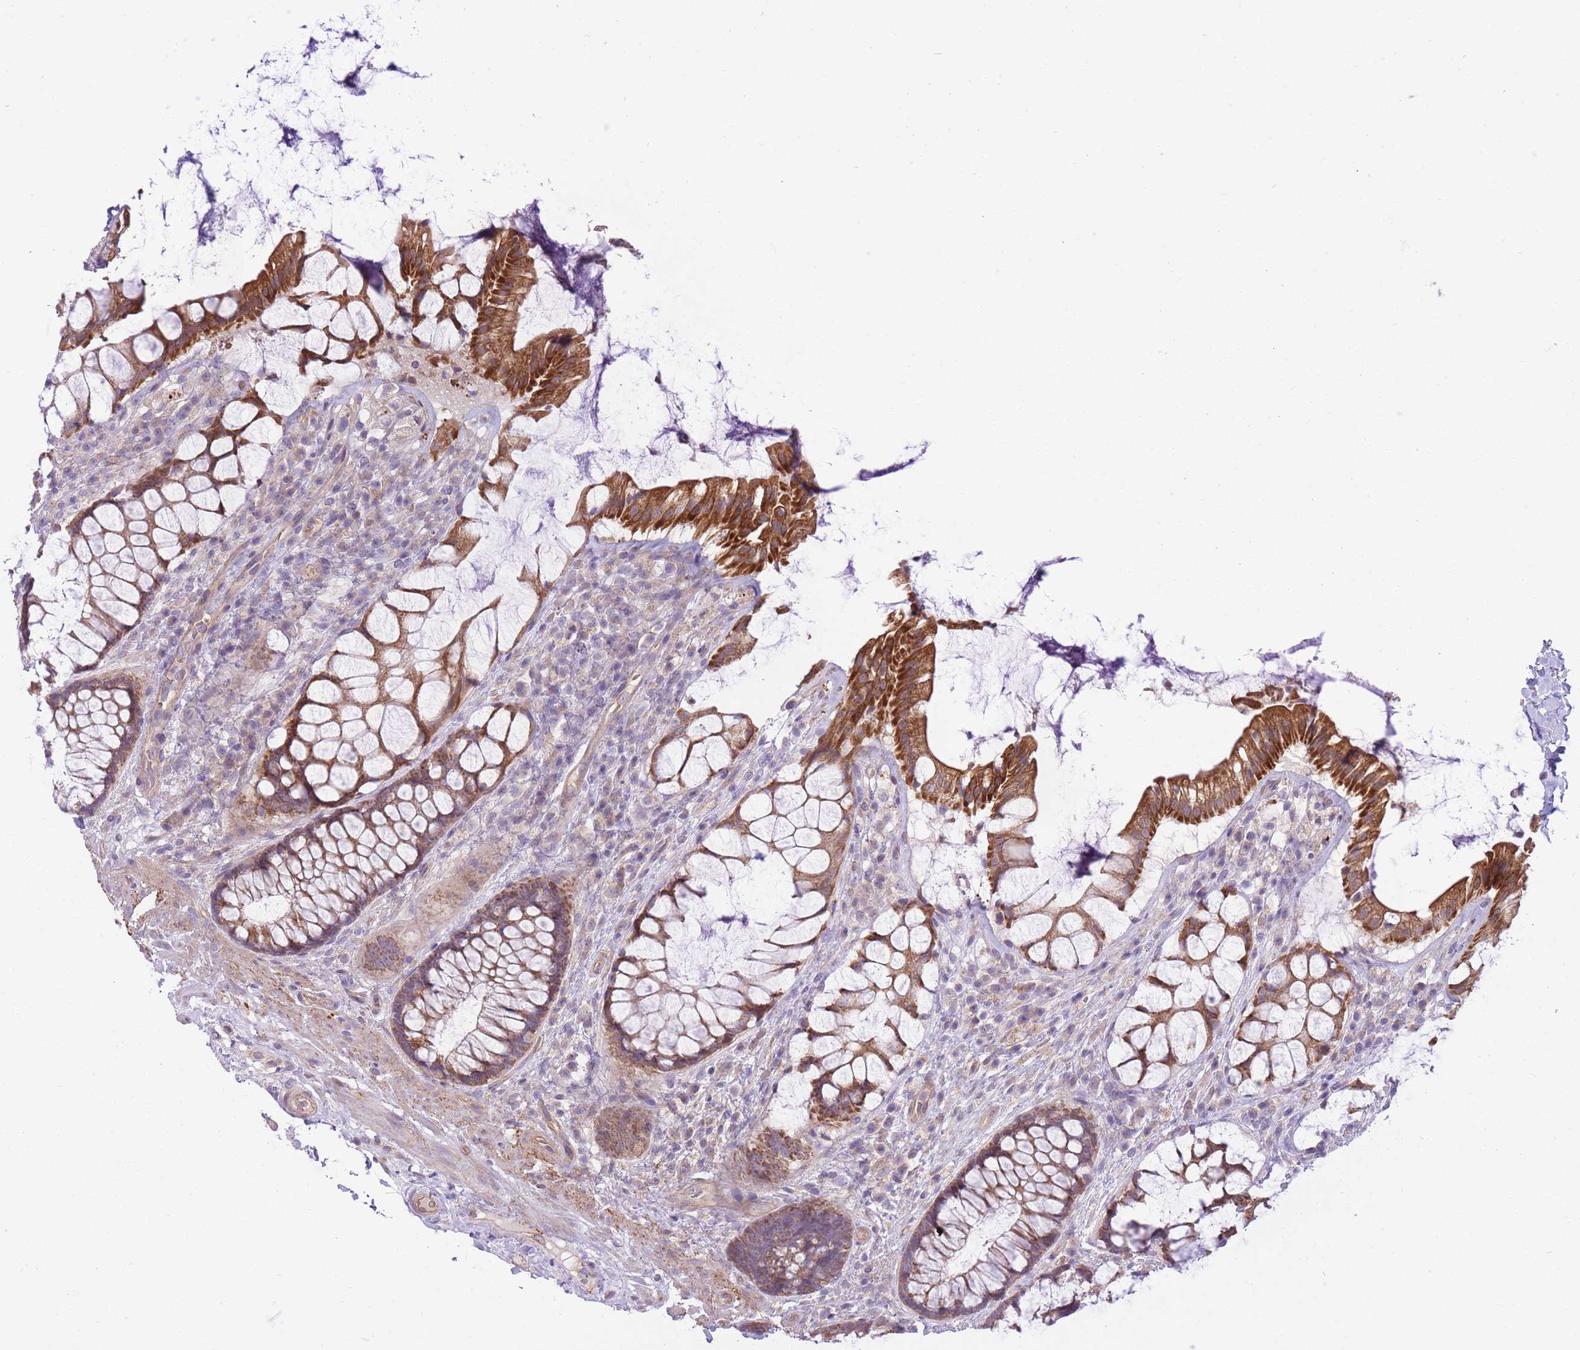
{"staining": {"intensity": "moderate", "quantity": ">75%", "location": "cytoplasmic/membranous"}, "tissue": "rectum", "cell_type": "Glandular cells", "image_type": "normal", "snomed": [{"axis": "morphology", "description": "Normal tissue, NOS"}, {"axis": "topography", "description": "Rectum"}], "caption": "A brown stain shows moderate cytoplasmic/membranous staining of a protein in glandular cells of unremarkable rectum.", "gene": "REV1", "patient": {"sex": "female", "age": 58}}